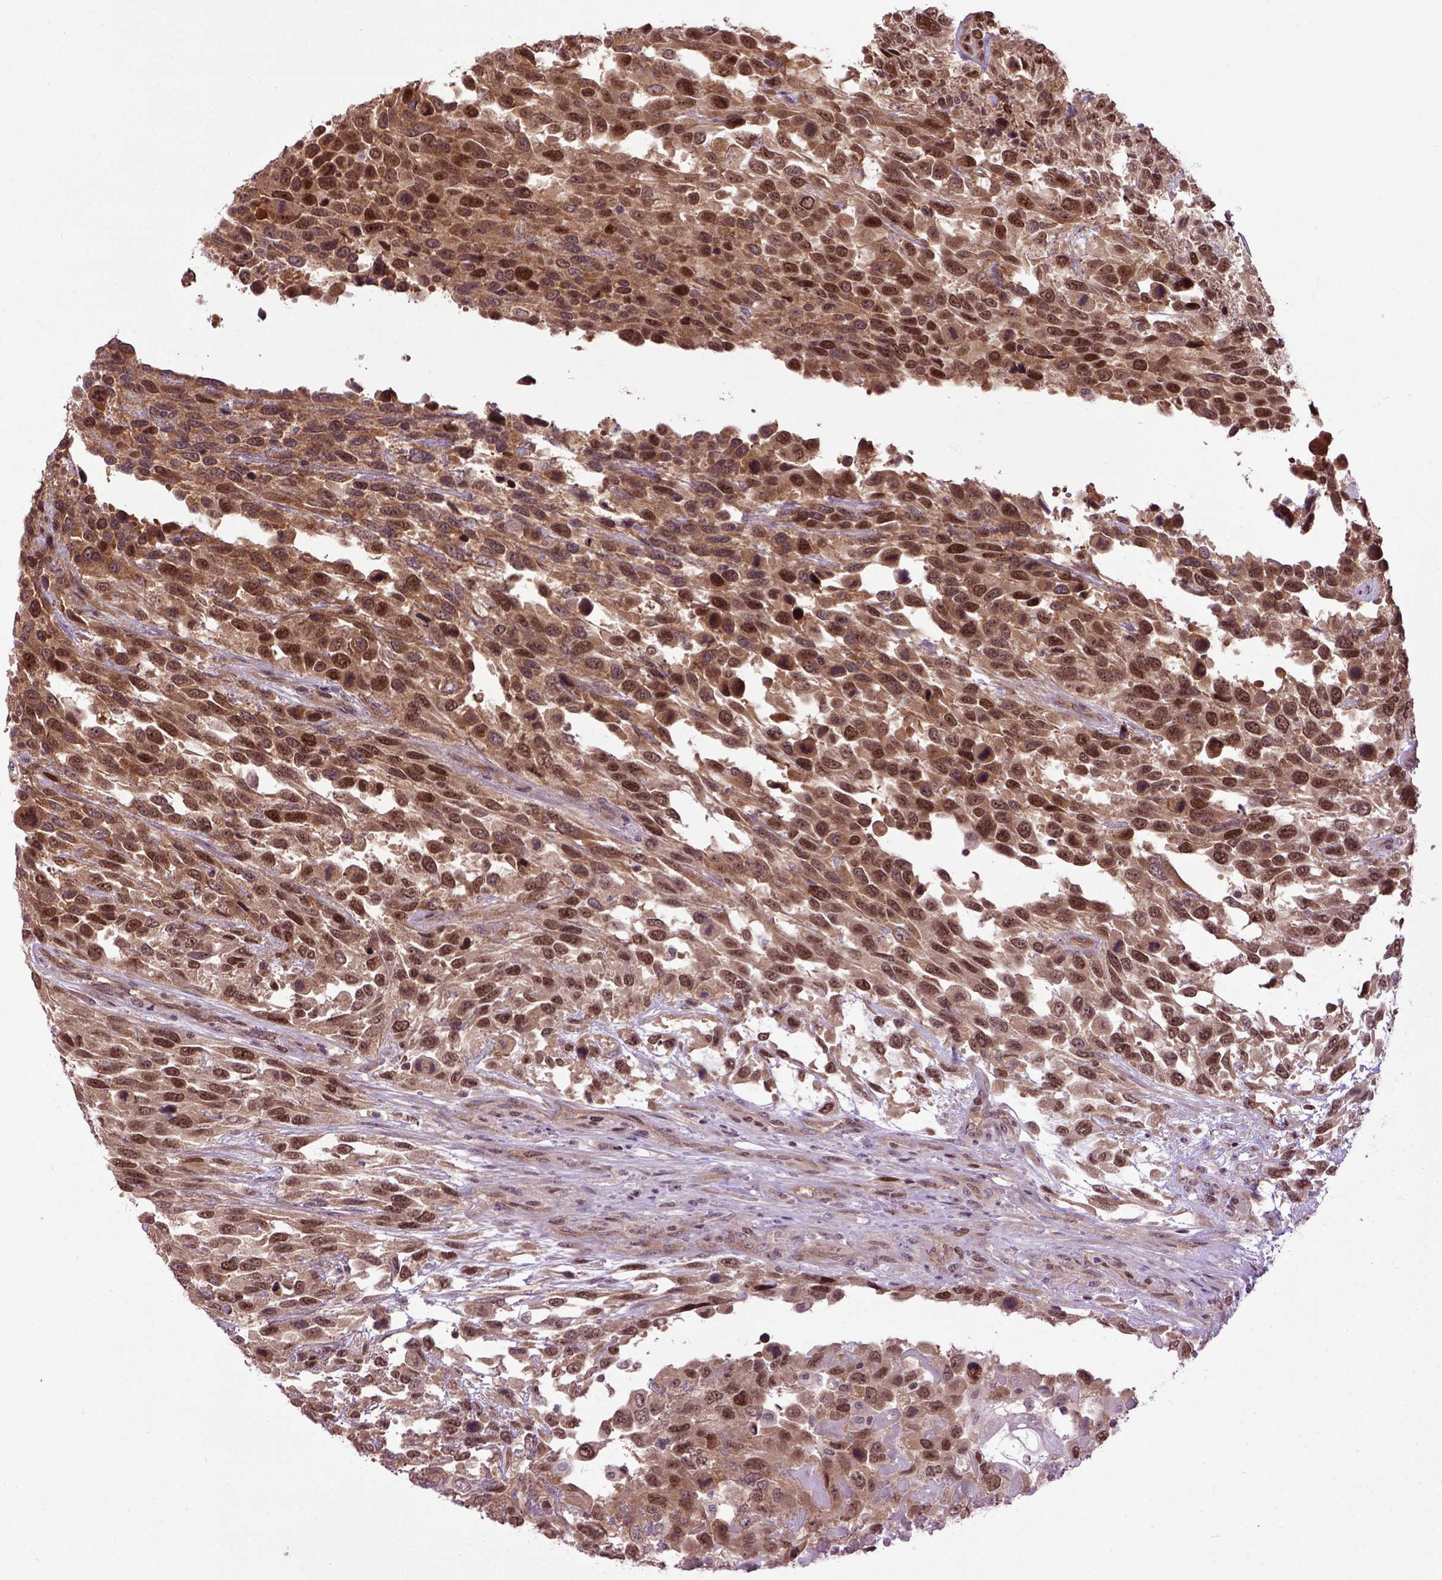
{"staining": {"intensity": "strong", "quantity": ">75%", "location": "cytoplasmic/membranous,nuclear"}, "tissue": "urothelial cancer", "cell_type": "Tumor cells", "image_type": "cancer", "snomed": [{"axis": "morphology", "description": "Urothelial carcinoma, High grade"}, {"axis": "topography", "description": "Urinary bladder"}], "caption": "High-grade urothelial carcinoma stained with a brown dye displays strong cytoplasmic/membranous and nuclear positive staining in about >75% of tumor cells.", "gene": "WDR48", "patient": {"sex": "female", "age": 70}}